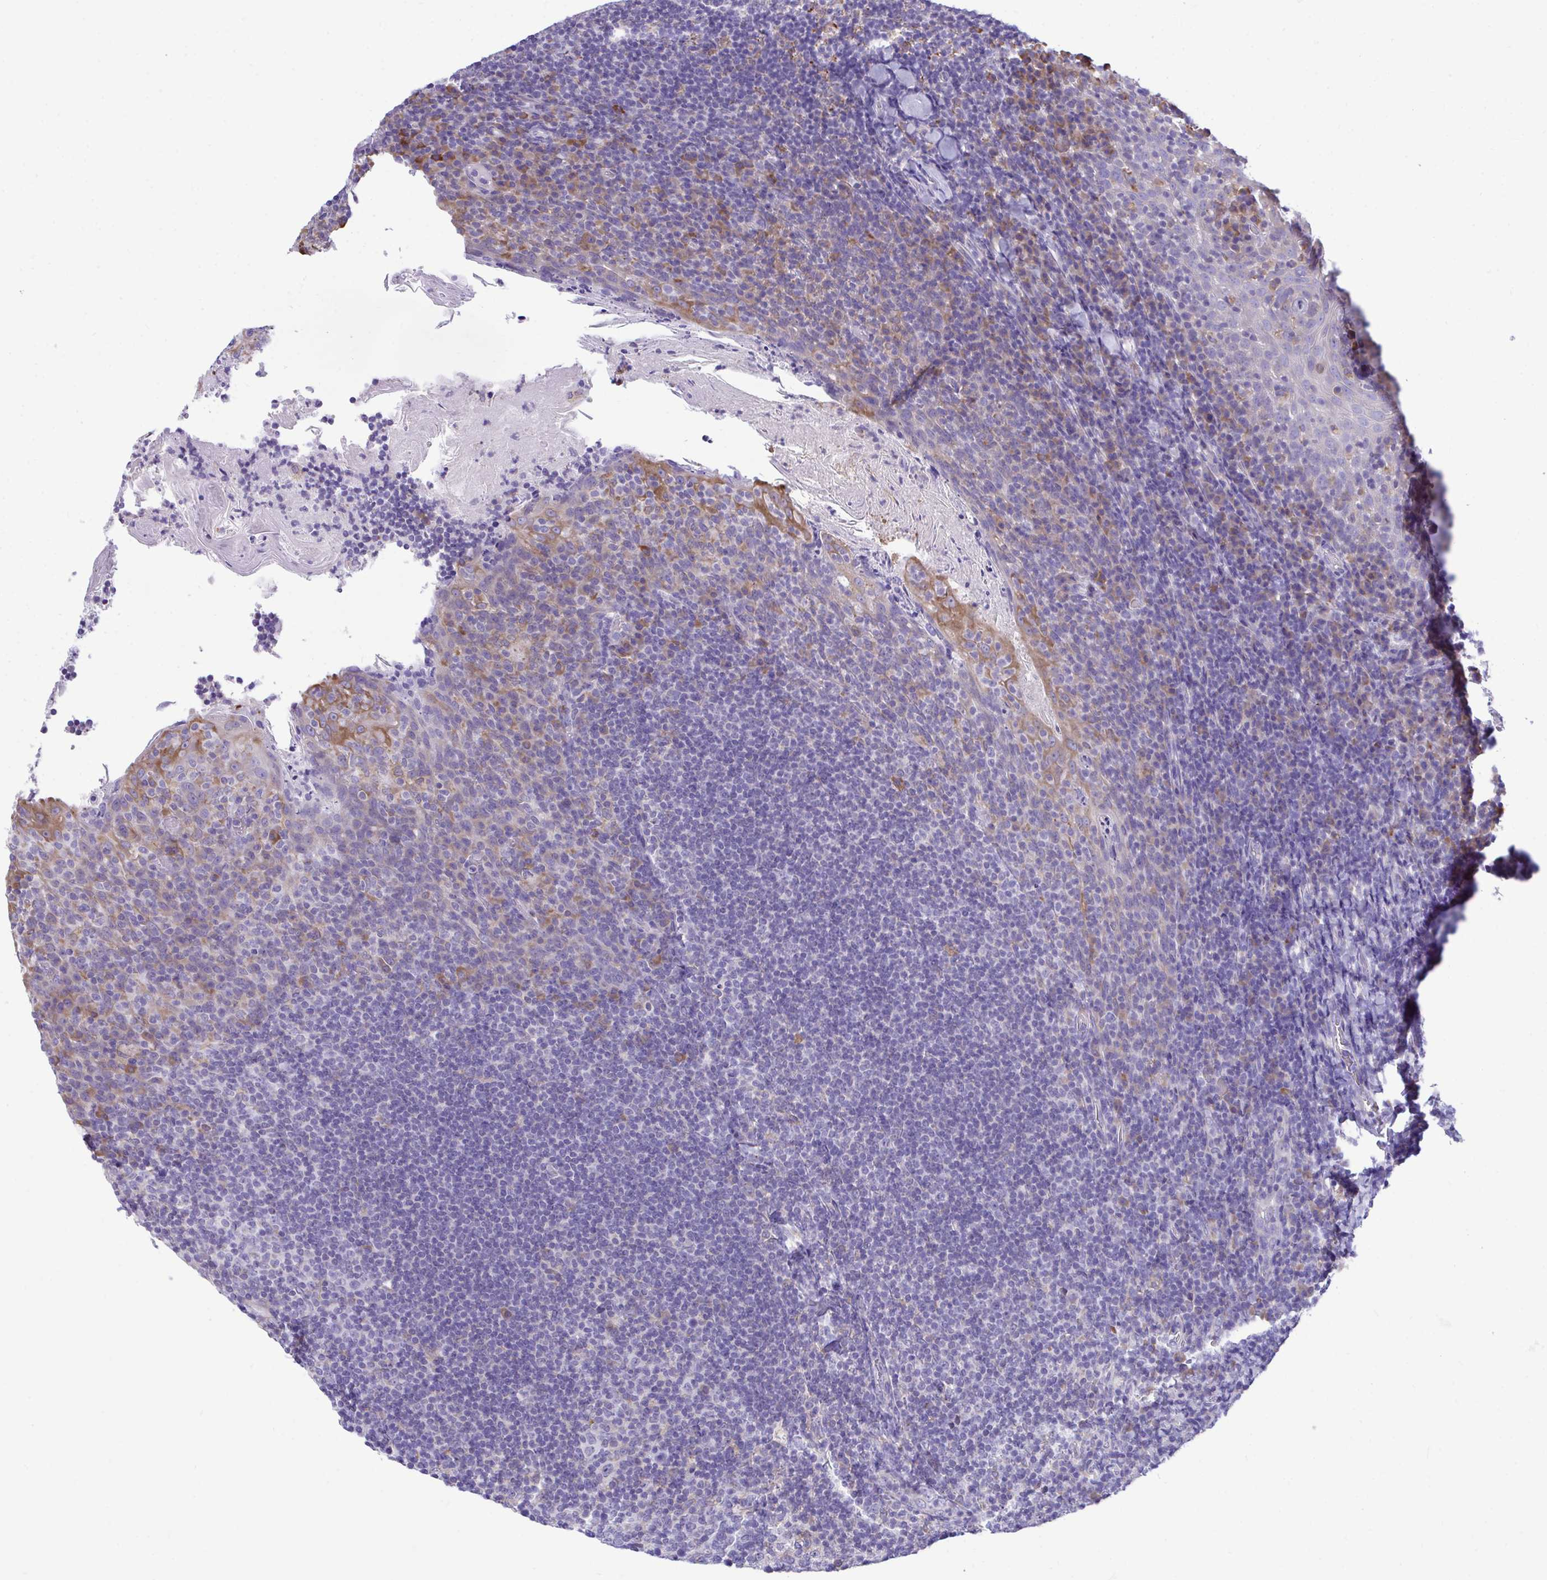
{"staining": {"intensity": "weak", "quantity": "<25%", "location": "cytoplasmic/membranous"}, "tissue": "tonsil", "cell_type": "Germinal center cells", "image_type": "normal", "snomed": [{"axis": "morphology", "description": "Normal tissue, NOS"}, {"axis": "topography", "description": "Tonsil"}], "caption": "Tonsil was stained to show a protein in brown. There is no significant expression in germinal center cells. (DAB immunohistochemistry visualized using brightfield microscopy, high magnification).", "gene": "PIGK", "patient": {"sex": "female", "age": 10}}